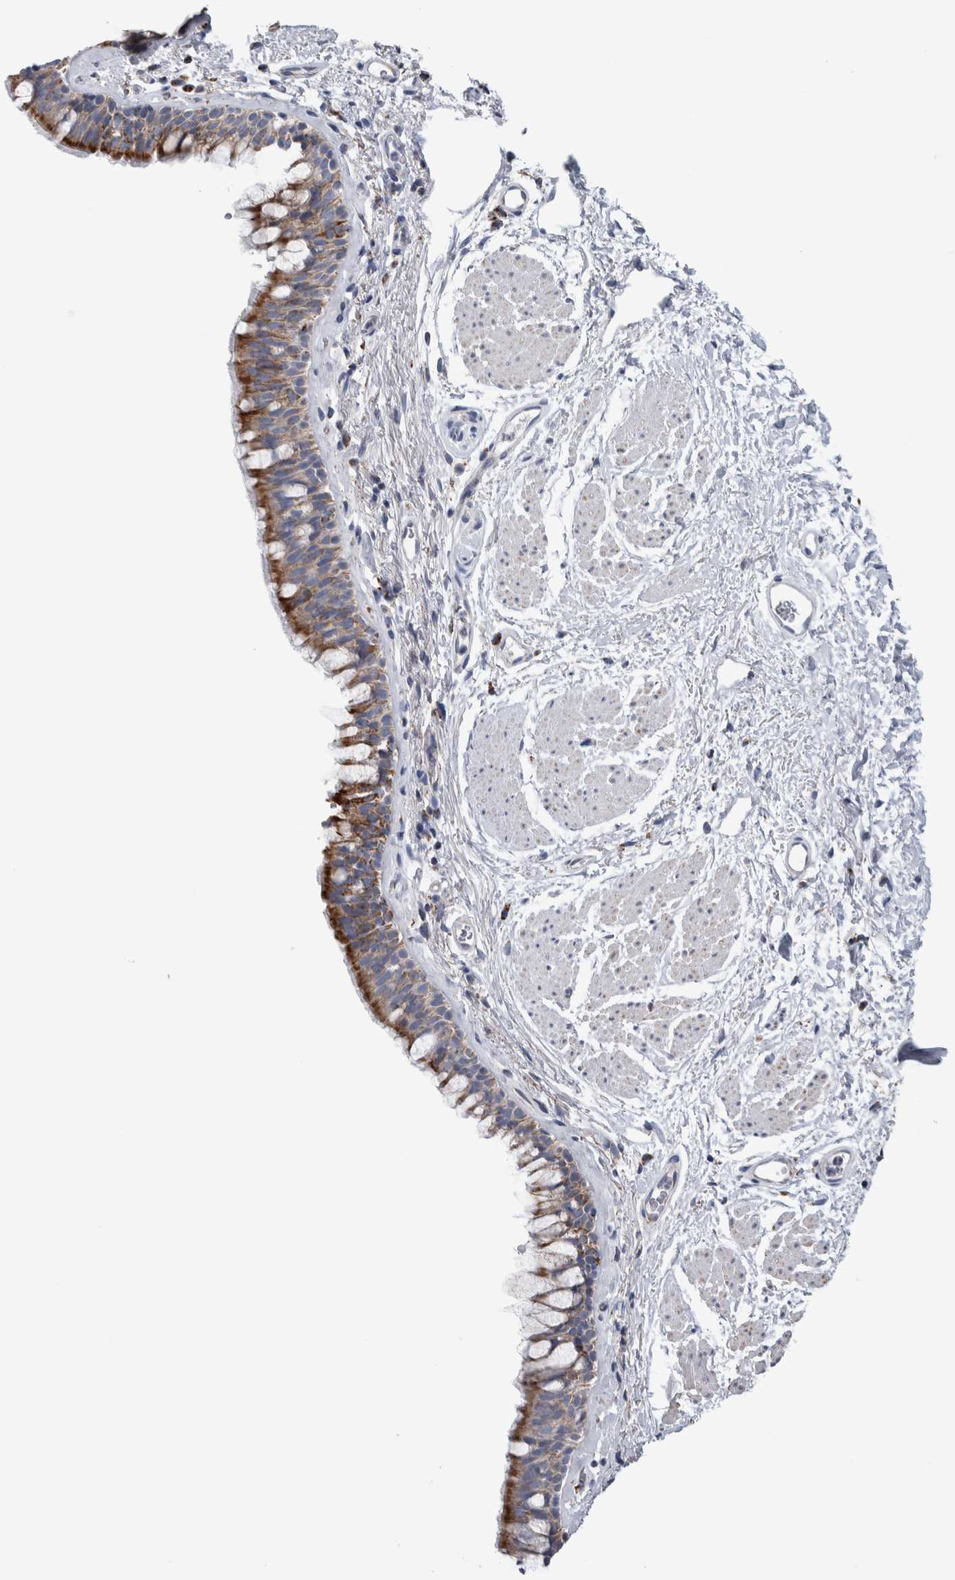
{"staining": {"intensity": "moderate", "quantity": ">75%", "location": "cytoplasmic/membranous"}, "tissue": "bronchus", "cell_type": "Respiratory epithelial cells", "image_type": "normal", "snomed": [{"axis": "morphology", "description": "Normal tissue, NOS"}, {"axis": "topography", "description": "Cartilage tissue"}, {"axis": "topography", "description": "Bronchus"}], "caption": "Immunohistochemistry (IHC) image of normal bronchus: human bronchus stained using IHC displays medium levels of moderate protein expression localized specifically in the cytoplasmic/membranous of respiratory epithelial cells, appearing as a cytoplasmic/membranous brown color.", "gene": "ETFA", "patient": {"sex": "female", "age": 53}}